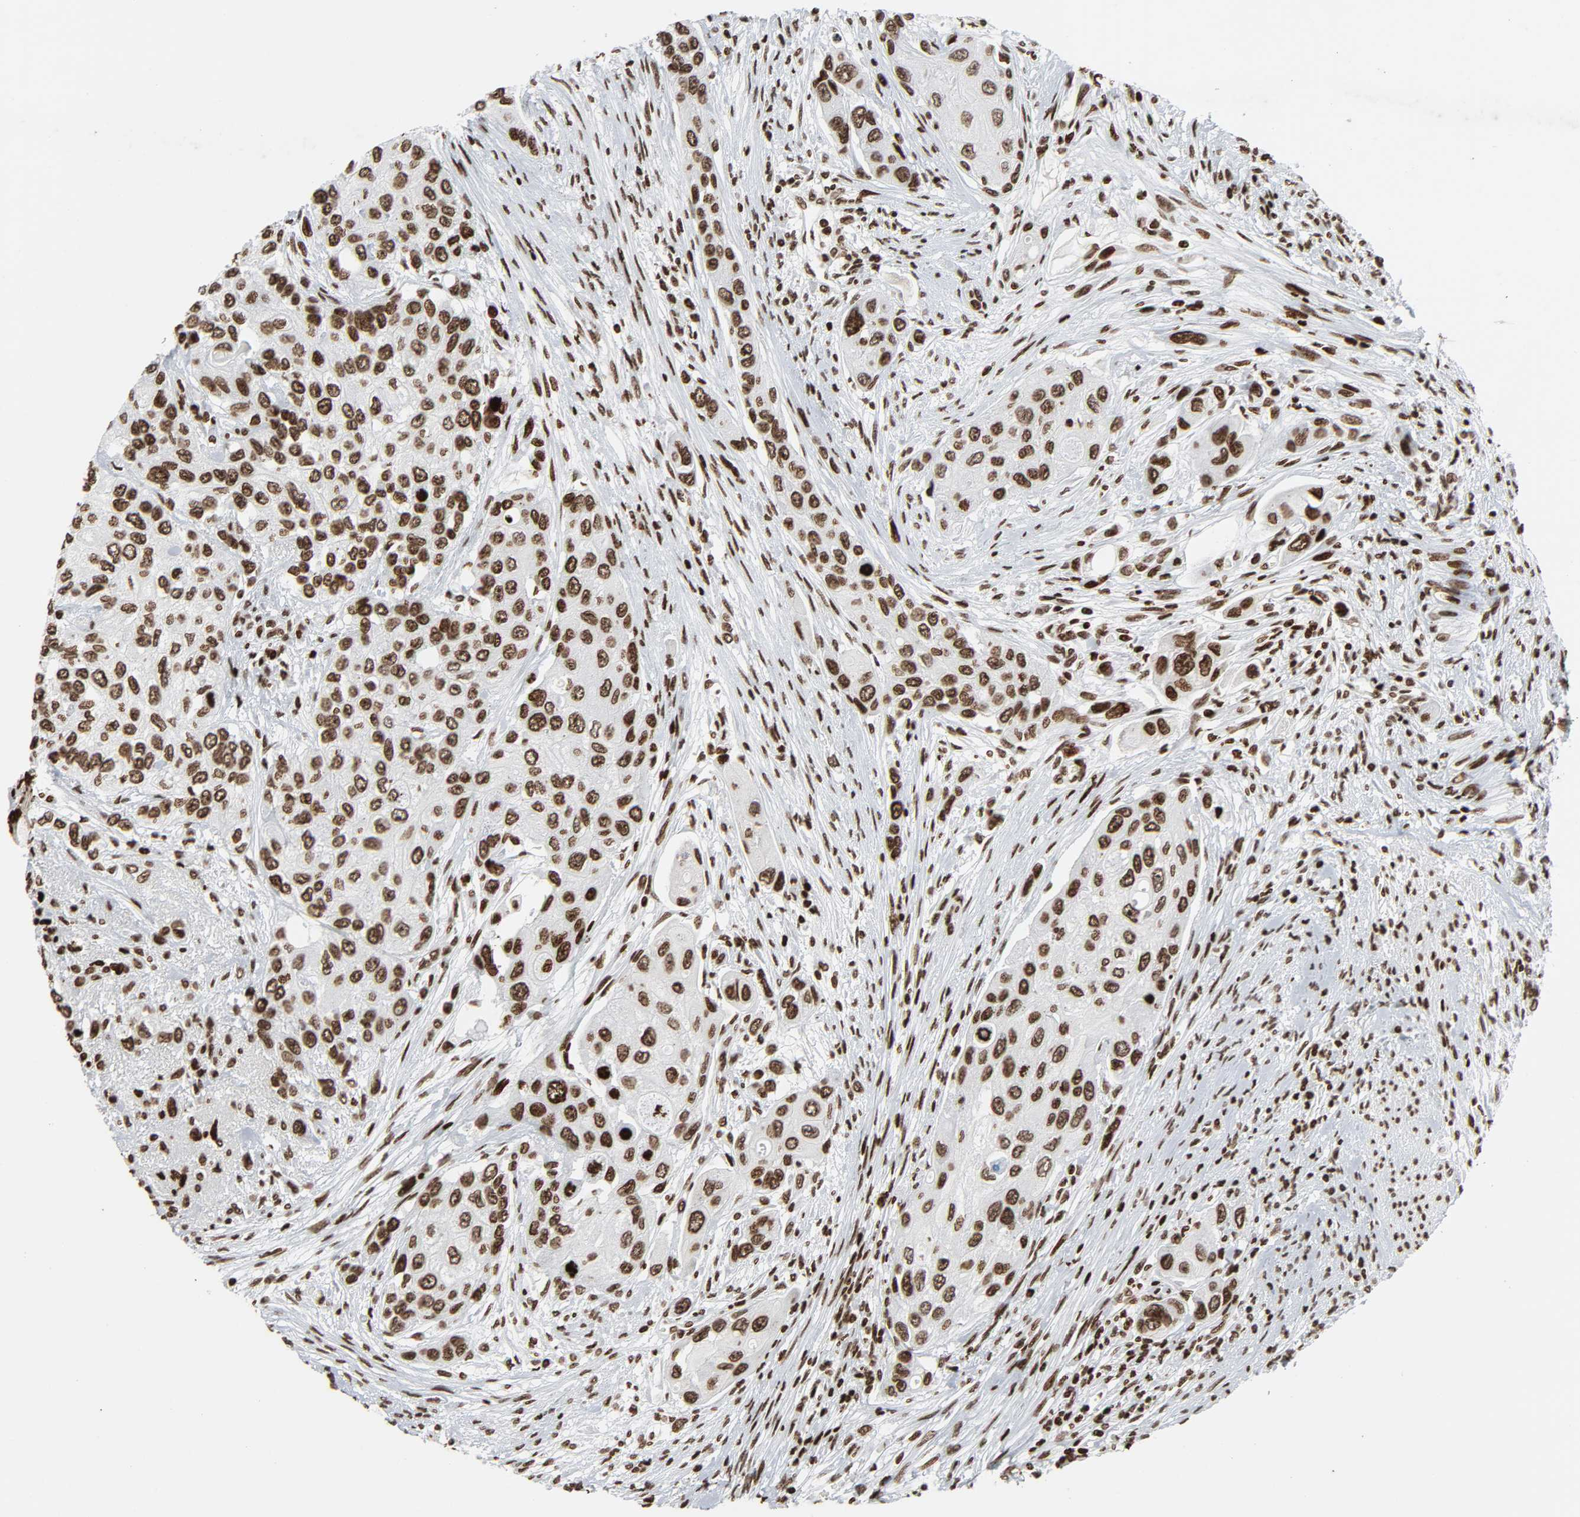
{"staining": {"intensity": "moderate", "quantity": ">75%", "location": "nuclear"}, "tissue": "urothelial cancer", "cell_type": "Tumor cells", "image_type": "cancer", "snomed": [{"axis": "morphology", "description": "Urothelial carcinoma, High grade"}, {"axis": "topography", "description": "Urinary bladder"}], "caption": "IHC (DAB (3,3'-diaminobenzidine)) staining of urothelial carcinoma (high-grade) reveals moderate nuclear protein staining in approximately >75% of tumor cells. (DAB IHC, brown staining for protein, blue staining for nuclei).", "gene": "RXRA", "patient": {"sex": "female", "age": 56}}